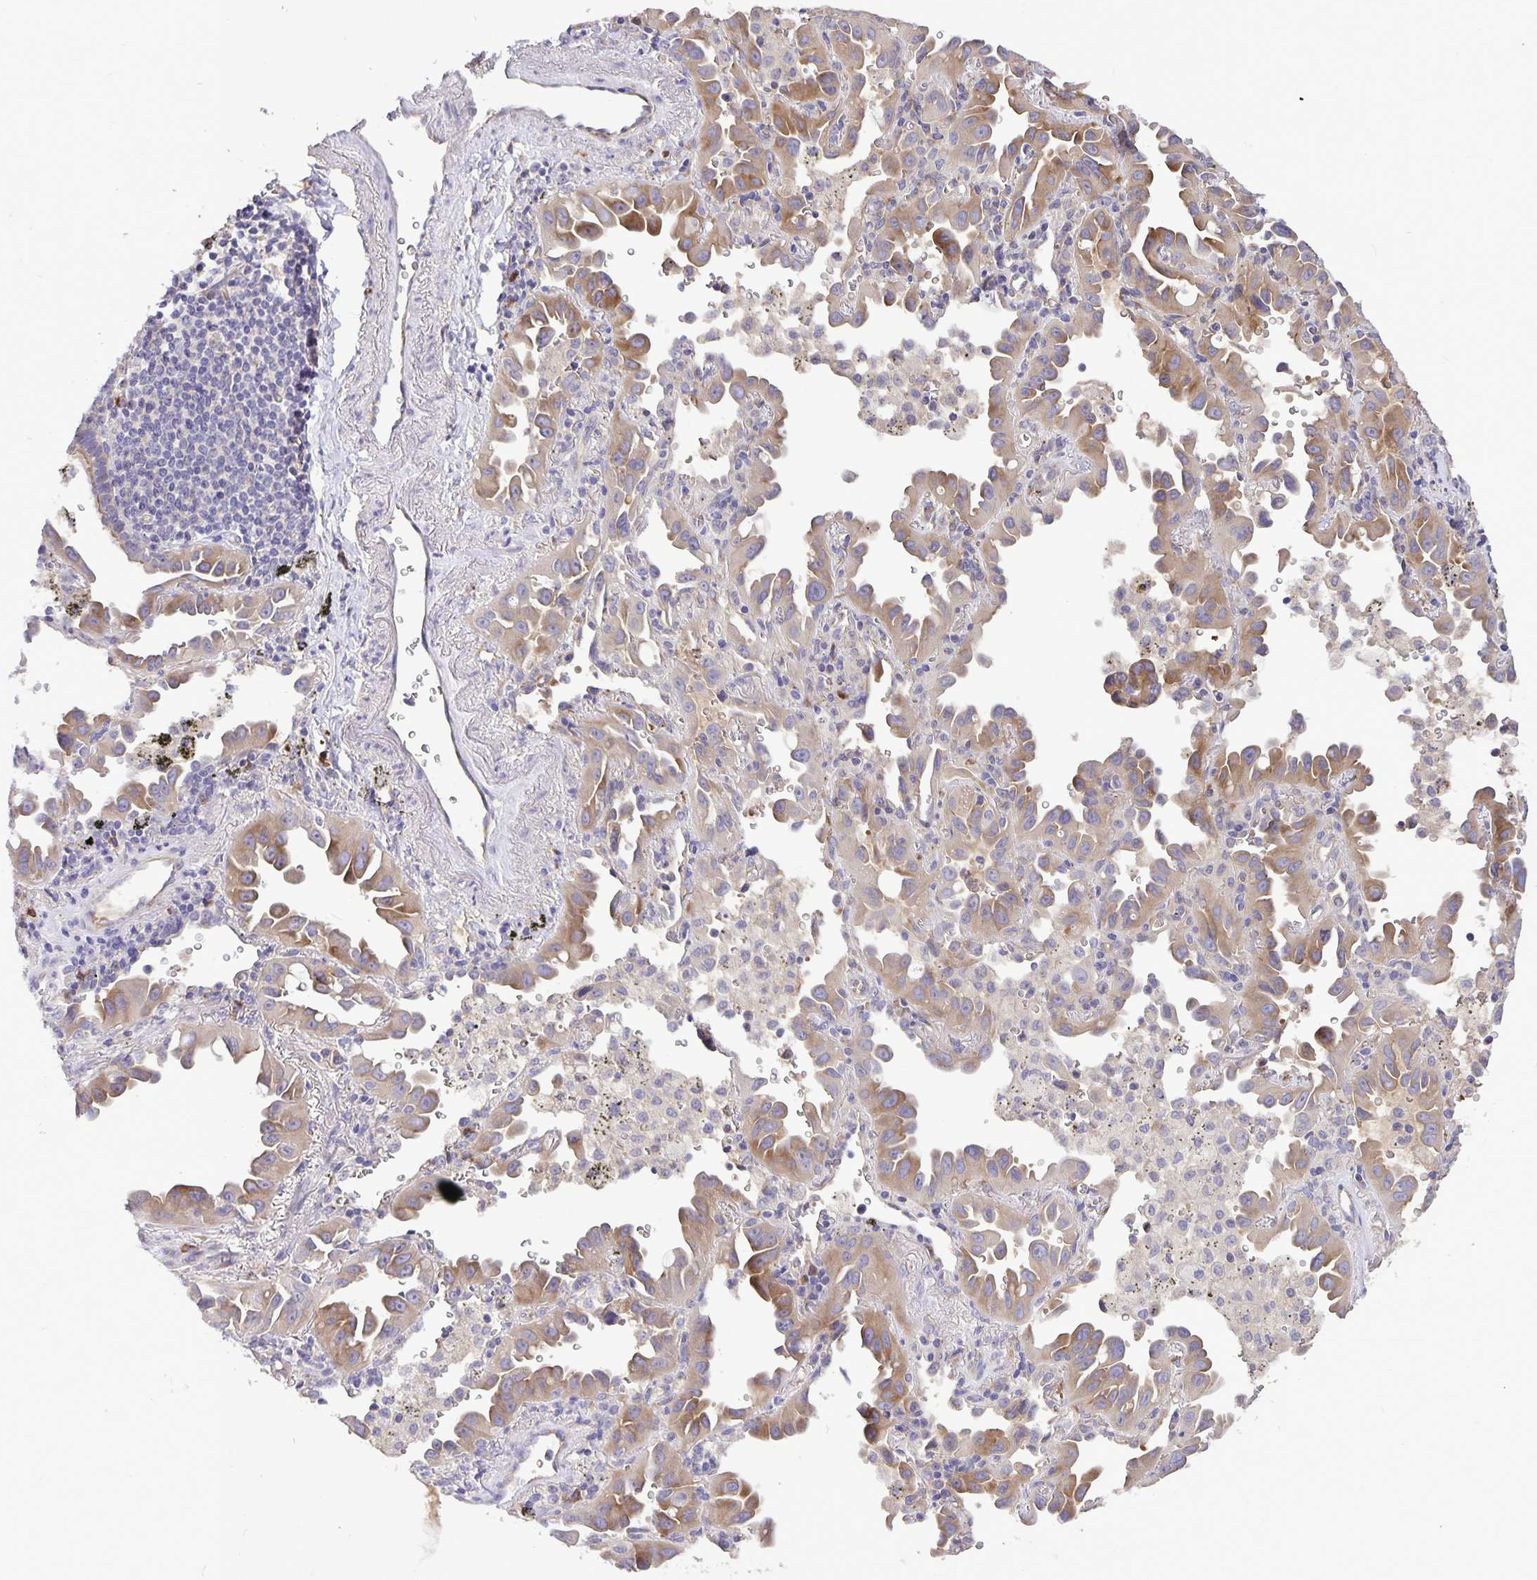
{"staining": {"intensity": "weak", "quantity": "25%-75%", "location": "cytoplasmic/membranous"}, "tissue": "lung cancer", "cell_type": "Tumor cells", "image_type": "cancer", "snomed": [{"axis": "morphology", "description": "Adenocarcinoma, NOS"}, {"axis": "topography", "description": "Lung"}], "caption": "Immunohistochemistry photomicrograph of neoplastic tissue: human lung cancer (adenocarcinoma) stained using IHC shows low levels of weak protein expression localized specifically in the cytoplasmic/membranous of tumor cells, appearing as a cytoplasmic/membranous brown color.", "gene": "EML6", "patient": {"sex": "male", "age": 68}}